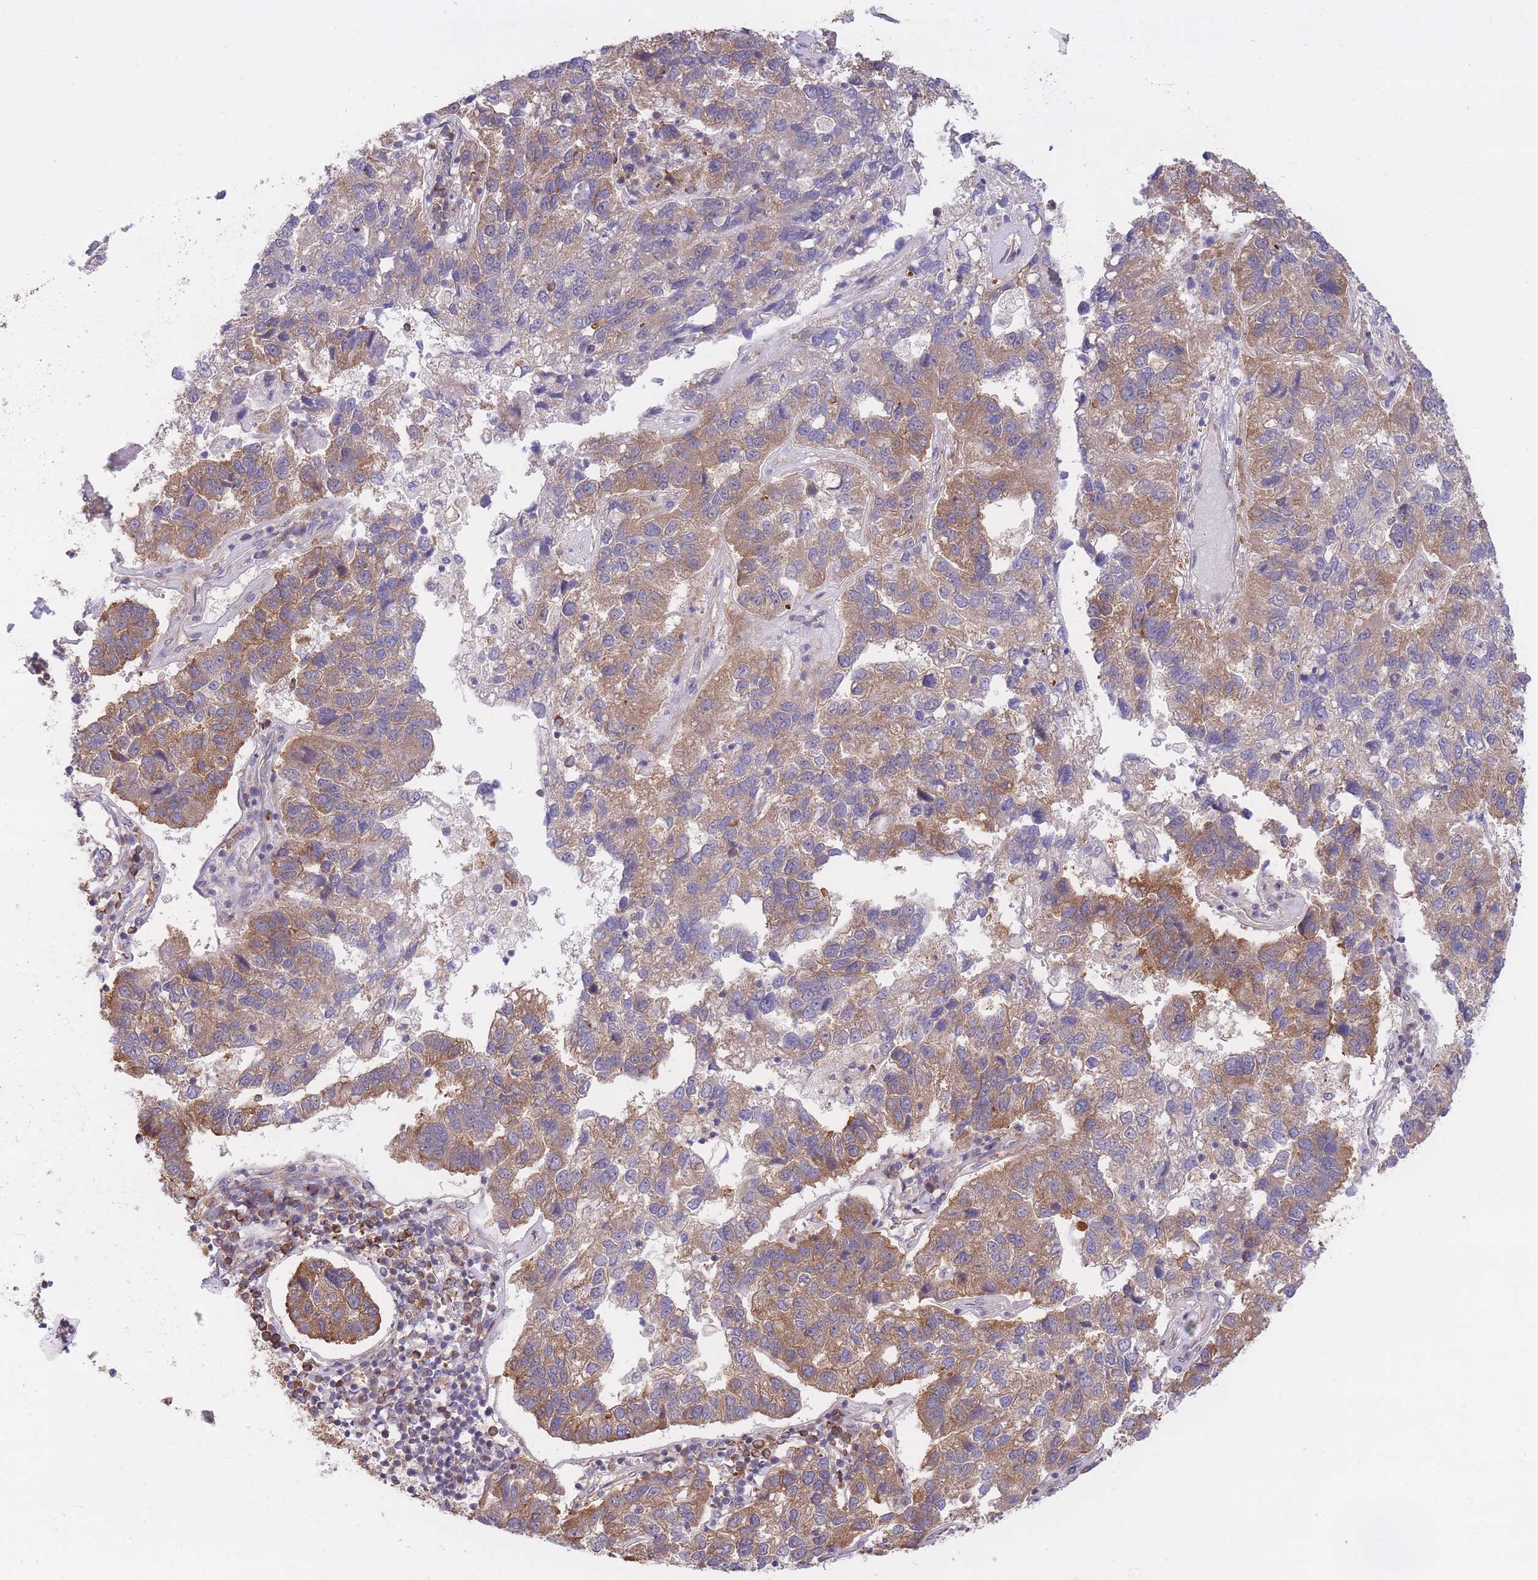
{"staining": {"intensity": "moderate", "quantity": "25%-75%", "location": "cytoplasmic/membranous"}, "tissue": "pancreatic cancer", "cell_type": "Tumor cells", "image_type": "cancer", "snomed": [{"axis": "morphology", "description": "Adenocarcinoma, NOS"}, {"axis": "topography", "description": "Pancreas"}], "caption": "About 25%-75% of tumor cells in human pancreatic cancer display moderate cytoplasmic/membranous protein expression as visualized by brown immunohistochemical staining.", "gene": "EXOSC8", "patient": {"sex": "female", "age": 61}}